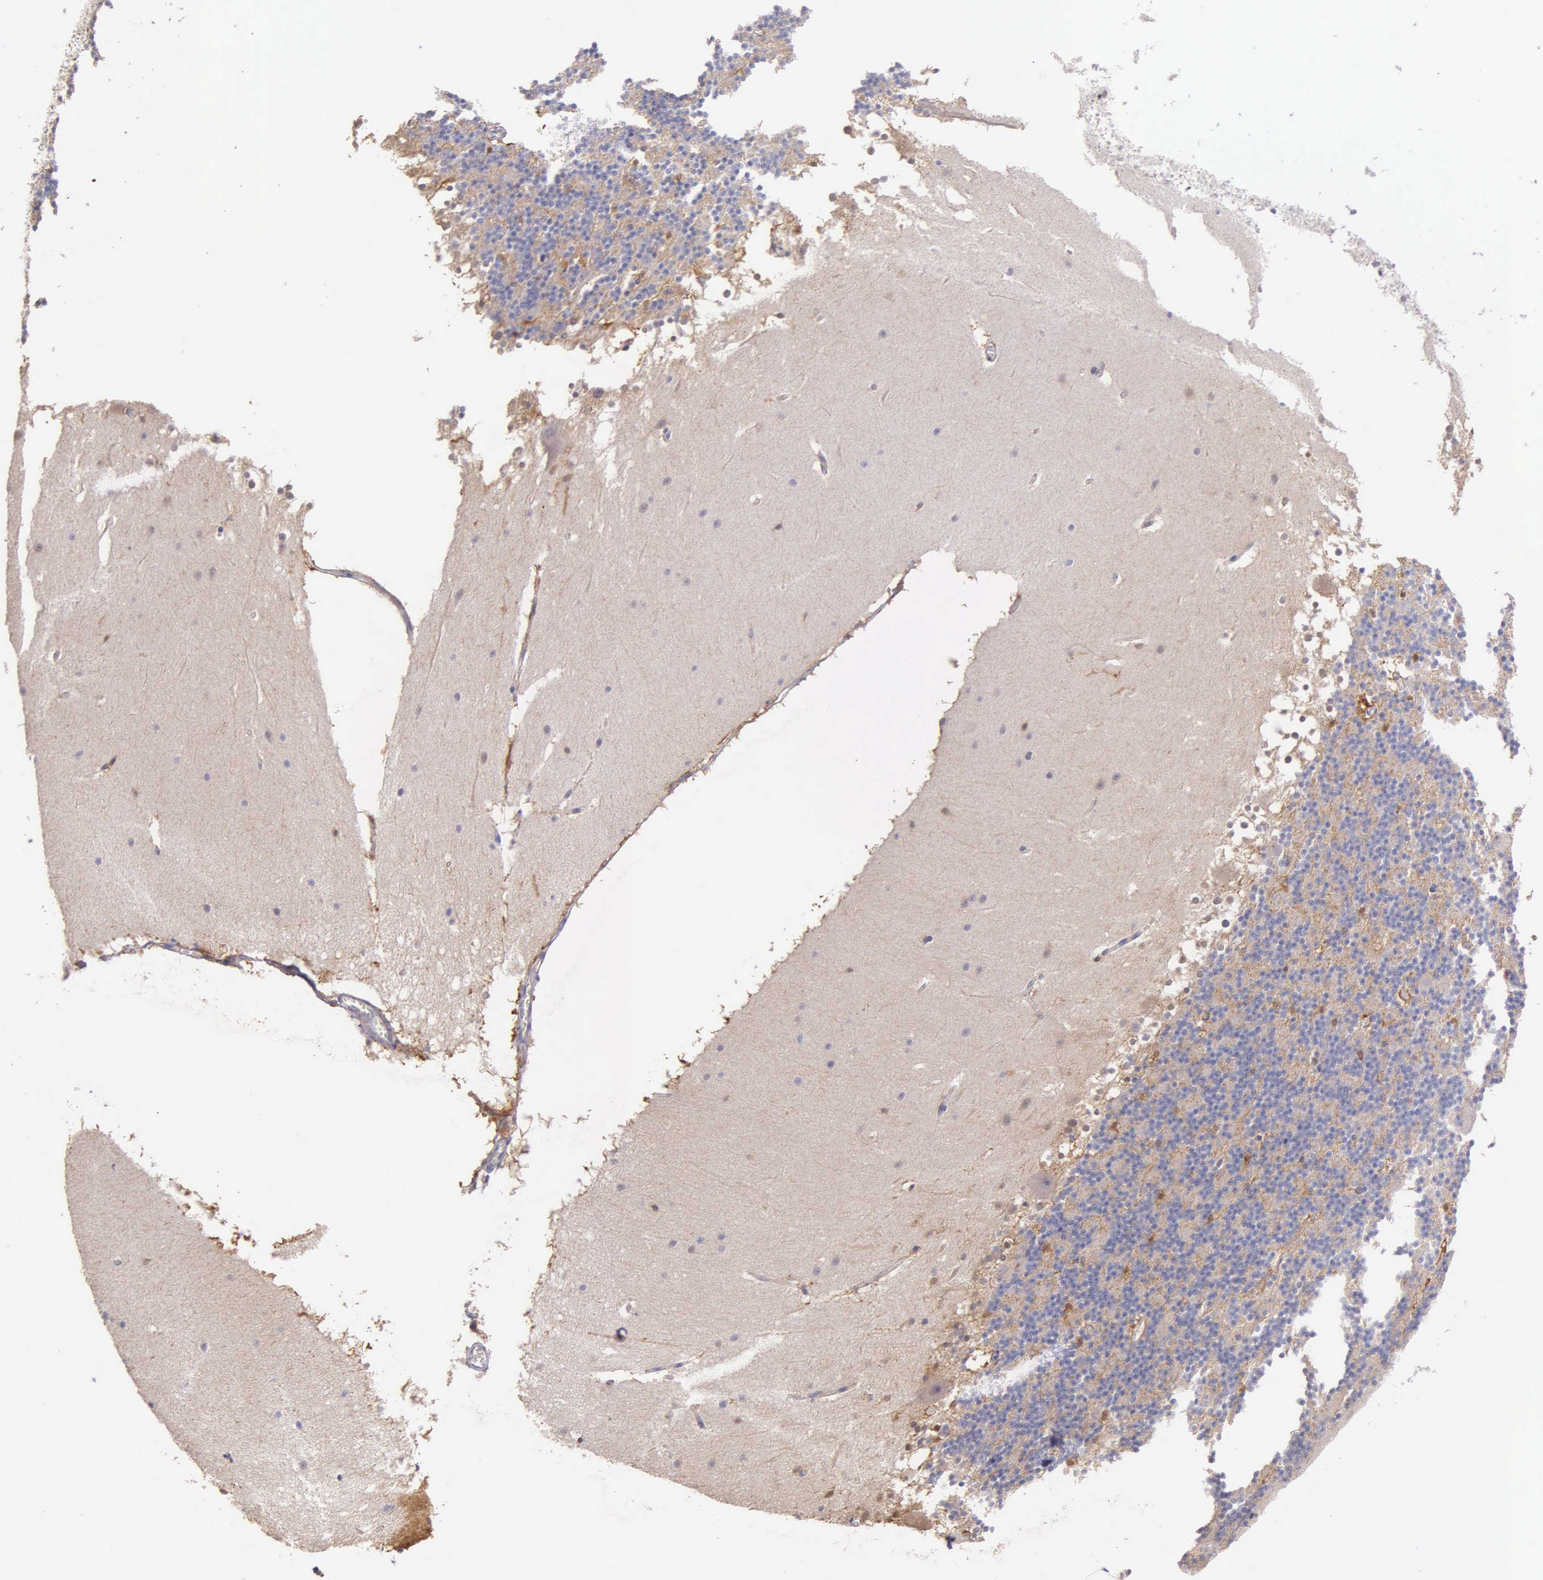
{"staining": {"intensity": "moderate", "quantity": "<25%", "location": "cytoplasmic/membranous"}, "tissue": "cerebellum", "cell_type": "Cells in granular layer", "image_type": "normal", "snomed": [{"axis": "morphology", "description": "Normal tissue, NOS"}, {"axis": "topography", "description": "Cerebellum"}], "caption": "Protein expression analysis of benign cerebellum reveals moderate cytoplasmic/membranous positivity in approximately <25% of cells in granular layer. (DAB = brown stain, brightfield microscopy at high magnification).", "gene": "GSTT2B", "patient": {"sex": "female", "age": 19}}